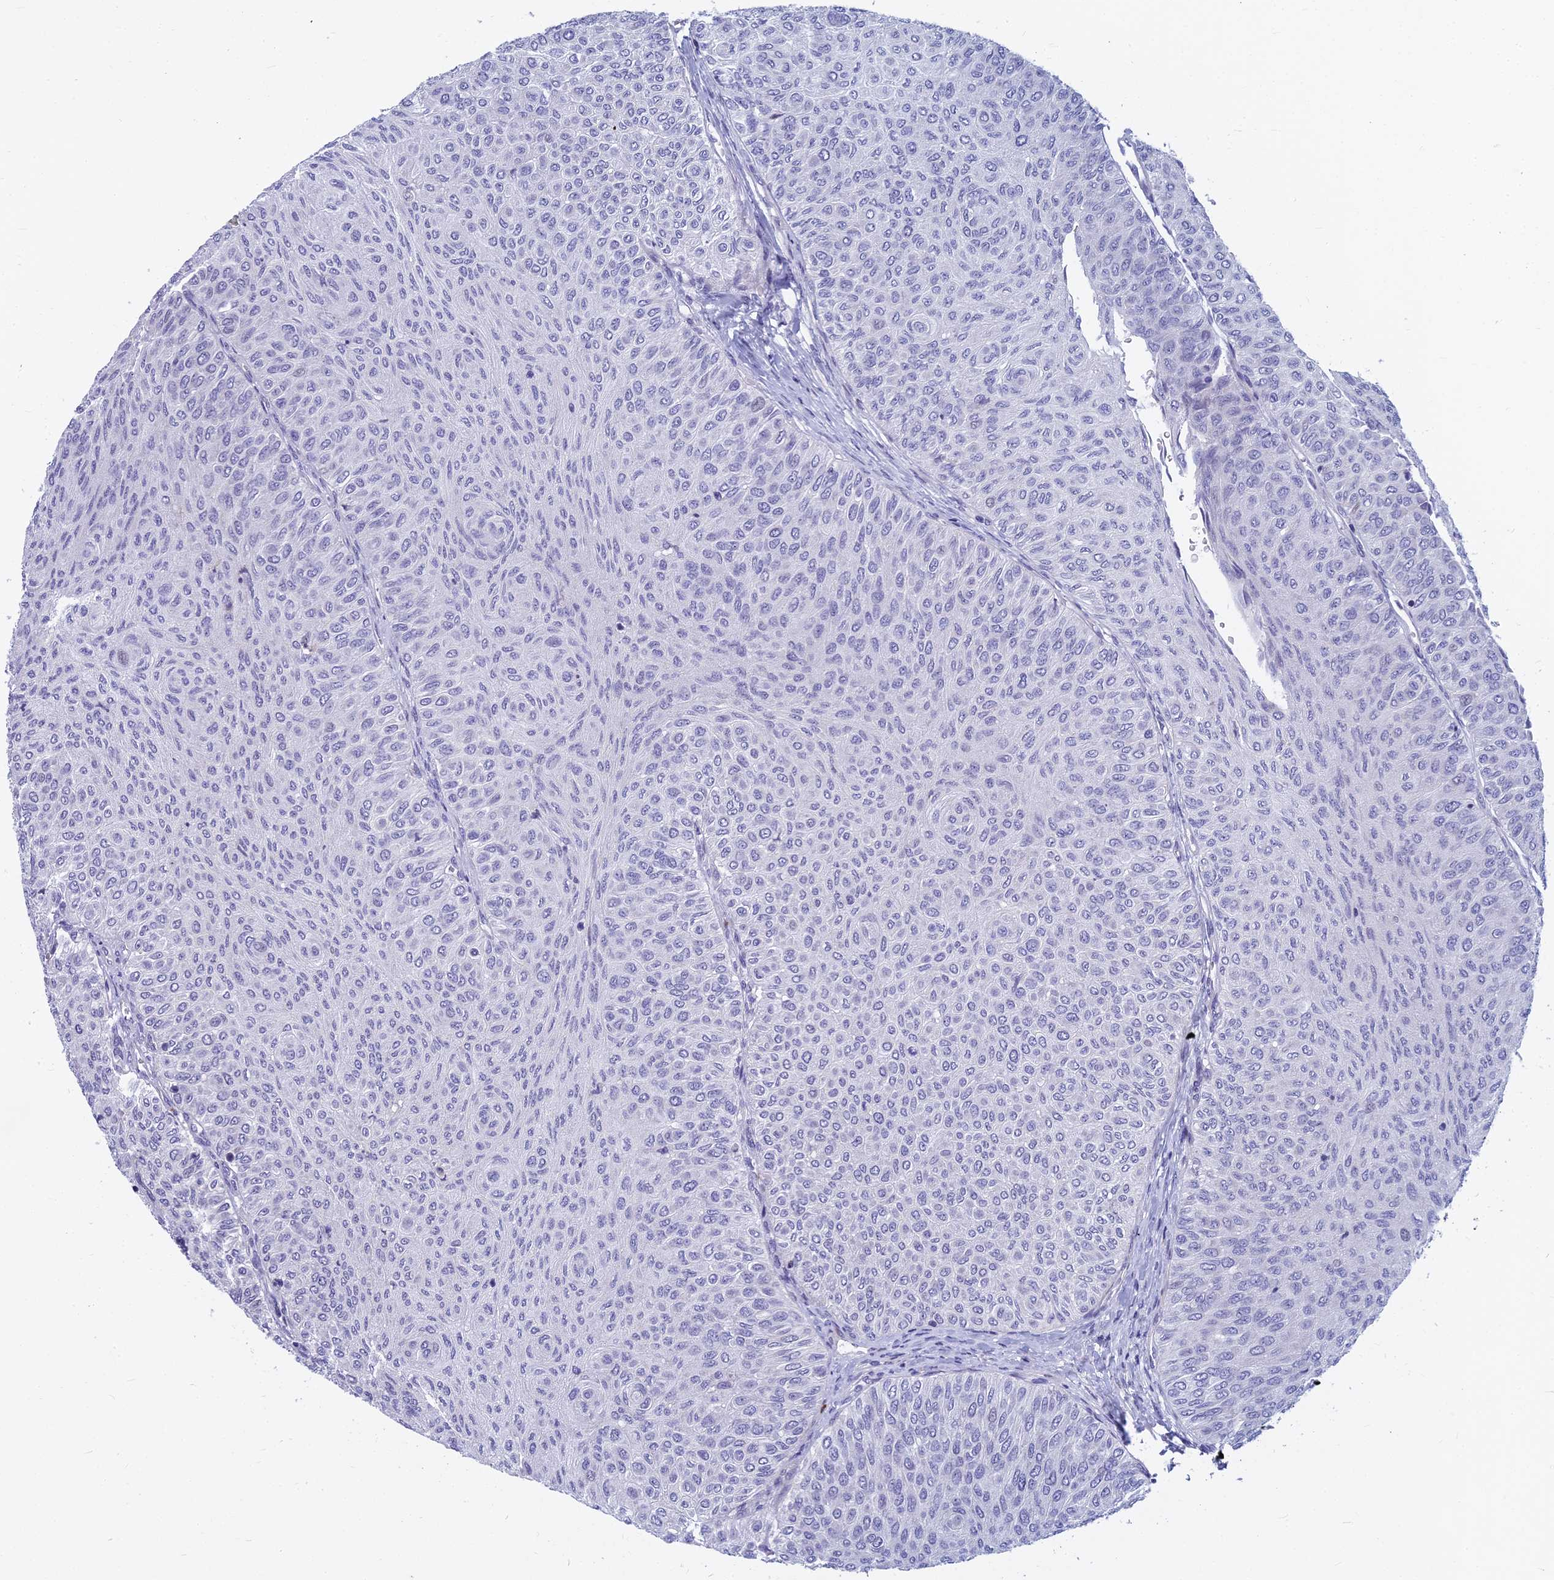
{"staining": {"intensity": "negative", "quantity": "none", "location": "none"}, "tissue": "urothelial cancer", "cell_type": "Tumor cells", "image_type": "cancer", "snomed": [{"axis": "morphology", "description": "Urothelial carcinoma, Low grade"}, {"axis": "topography", "description": "Urinary bladder"}], "caption": "There is no significant expression in tumor cells of low-grade urothelial carcinoma. (DAB (3,3'-diaminobenzidine) IHC with hematoxylin counter stain).", "gene": "MYBPC2", "patient": {"sex": "male", "age": 78}}